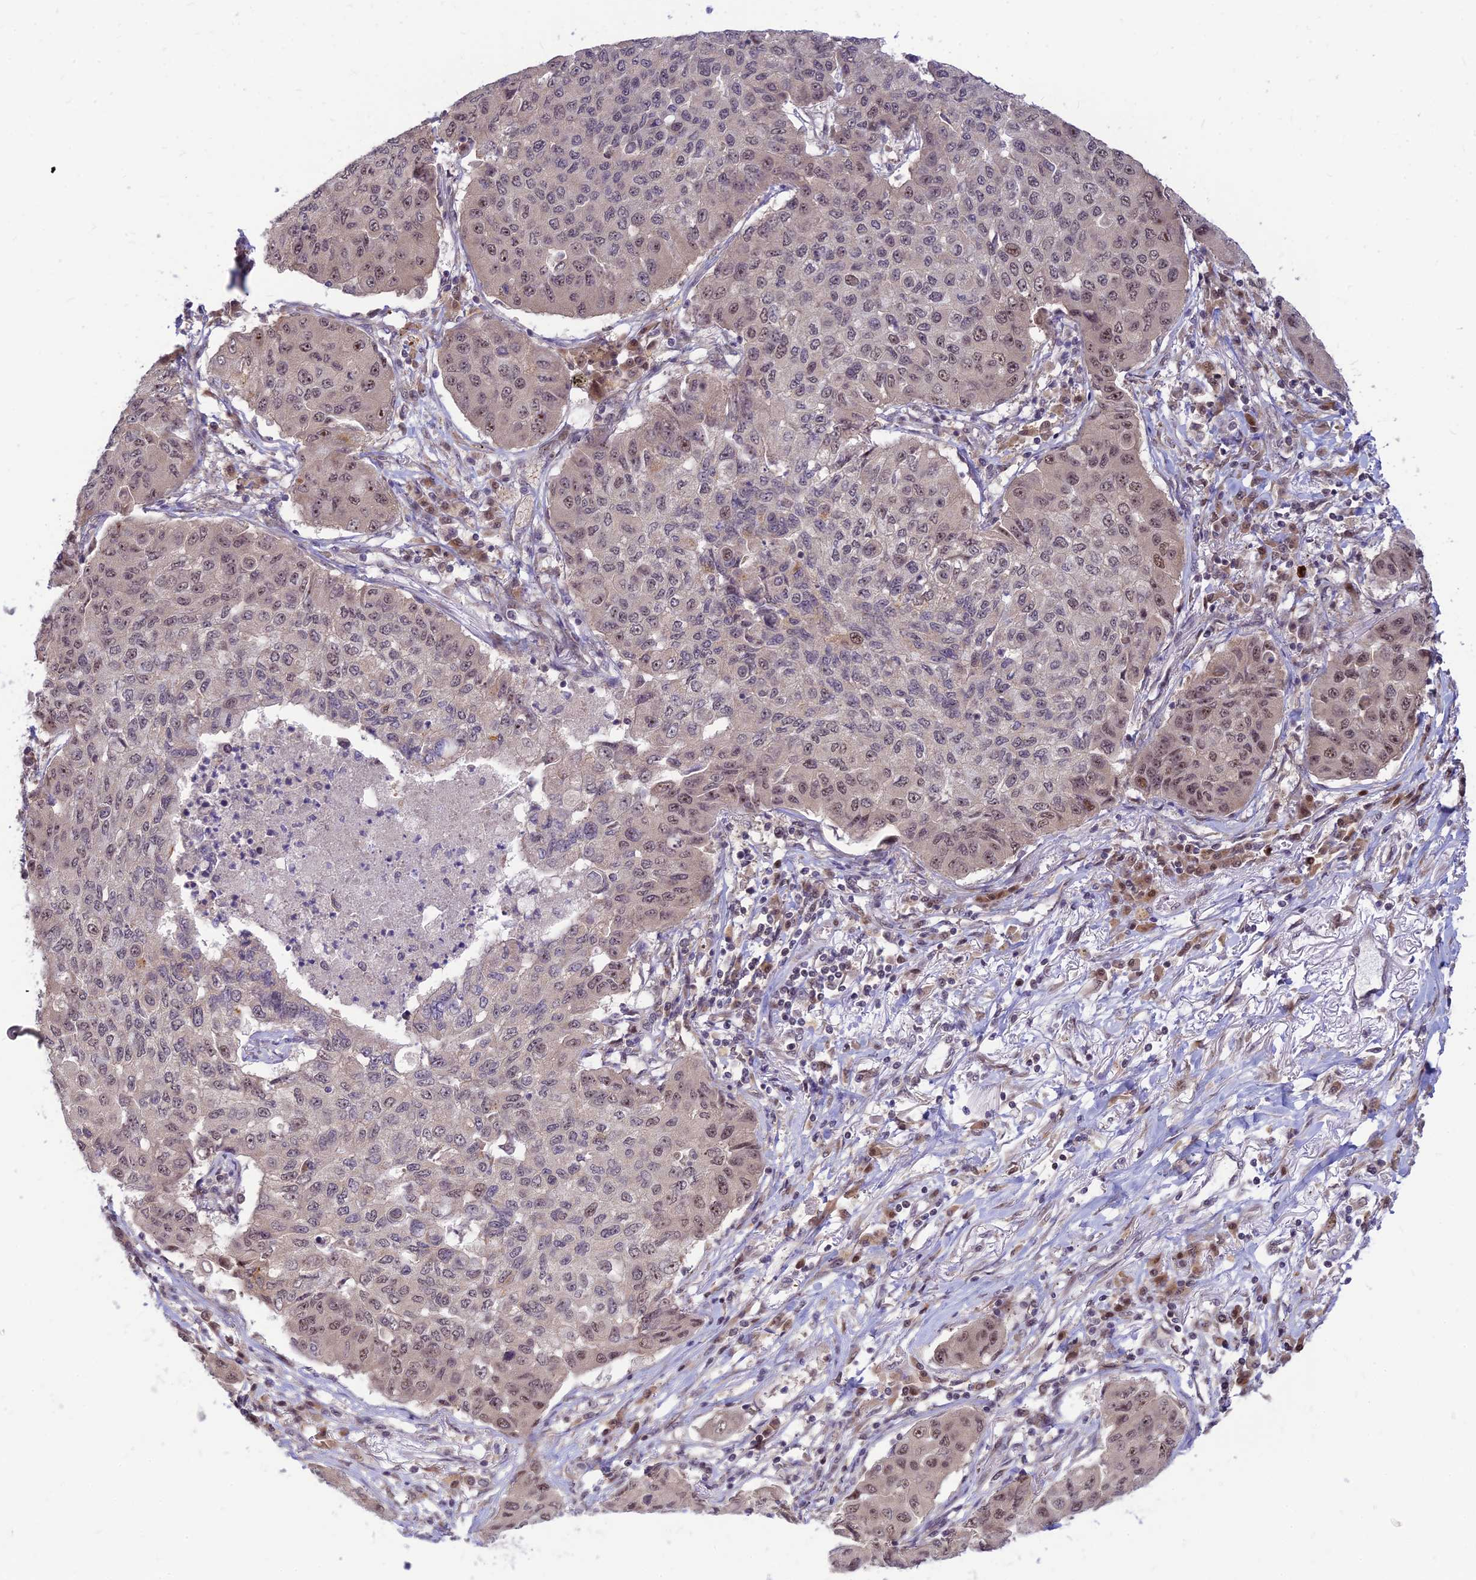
{"staining": {"intensity": "moderate", "quantity": "<25%", "location": "nuclear"}, "tissue": "lung cancer", "cell_type": "Tumor cells", "image_type": "cancer", "snomed": [{"axis": "morphology", "description": "Squamous cell carcinoma, NOS"}, {"axis": "topography", "description": "Lung"}], "caption": "This image exhibits immunohistochemistry staining of lung squamous cell carcinoma, with low moderate nuclear positivity in about <25% of tumor cells.", "gene": "ASPDH", "patient": {"sex": "male", "age": 74}}